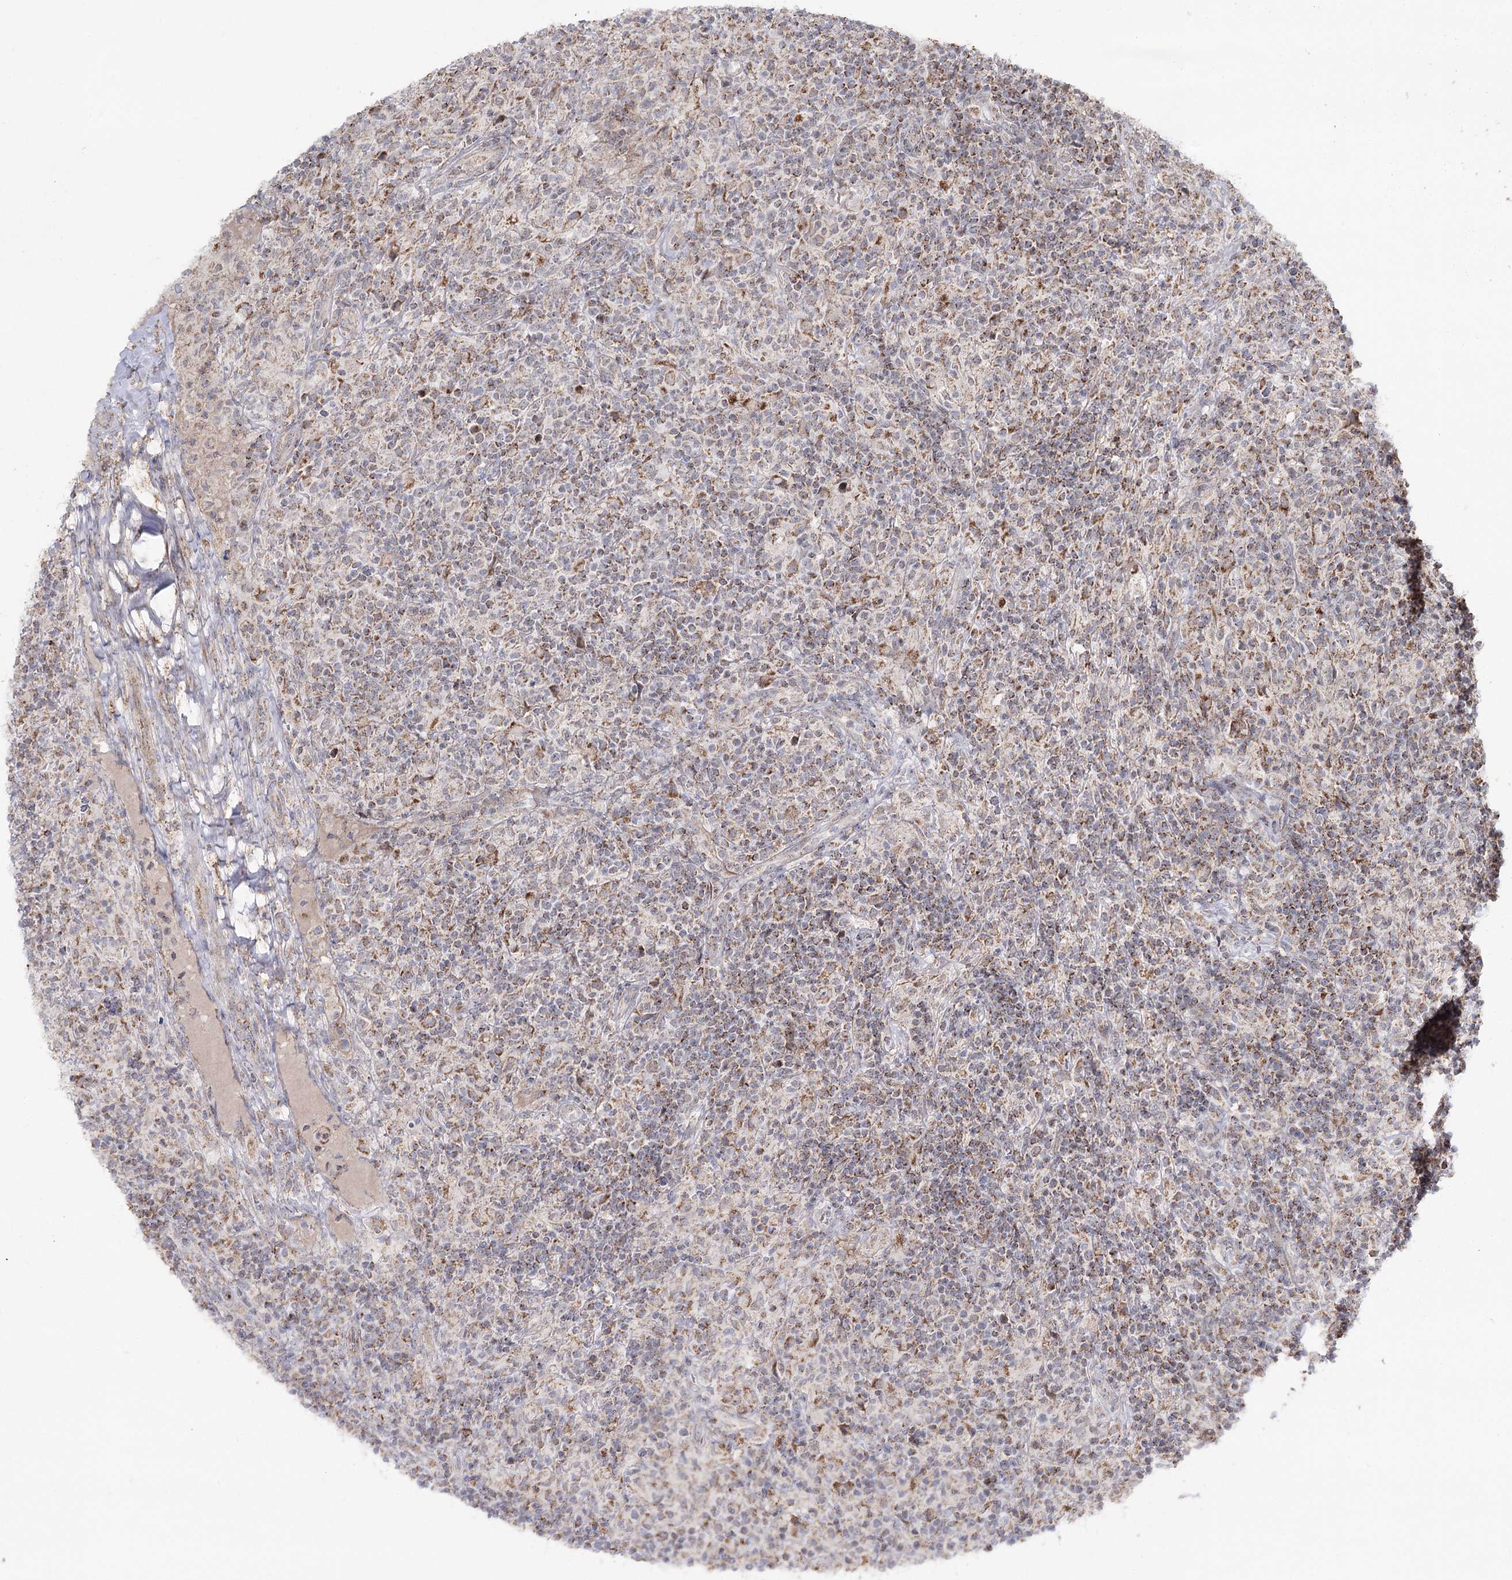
{"staining": {"intensity": "moderate", "quantity": ">75%", "location": "cytoplasmic/membranous"}, "tissue": "lymphoma", "cell_type": "Tumor cells", "image_type": "cancer", "snomed": [{"axis": "morphology", "description": "Hodgkin's disease, NOS"}, {"axis": "topography", "description": "Lymph node"}], "caption": "An immunohistochemistry histopathology image of tumor tissue is shown. Protein staining in brown highlights moderate cytoplasmic/membranous positivity in Hodgkin's disease within tumor cells. (DAB IHC with brightfield microscopy, high magnification).", "gene": "CBR4", "patient": {"sex": "male", "age": 70}}